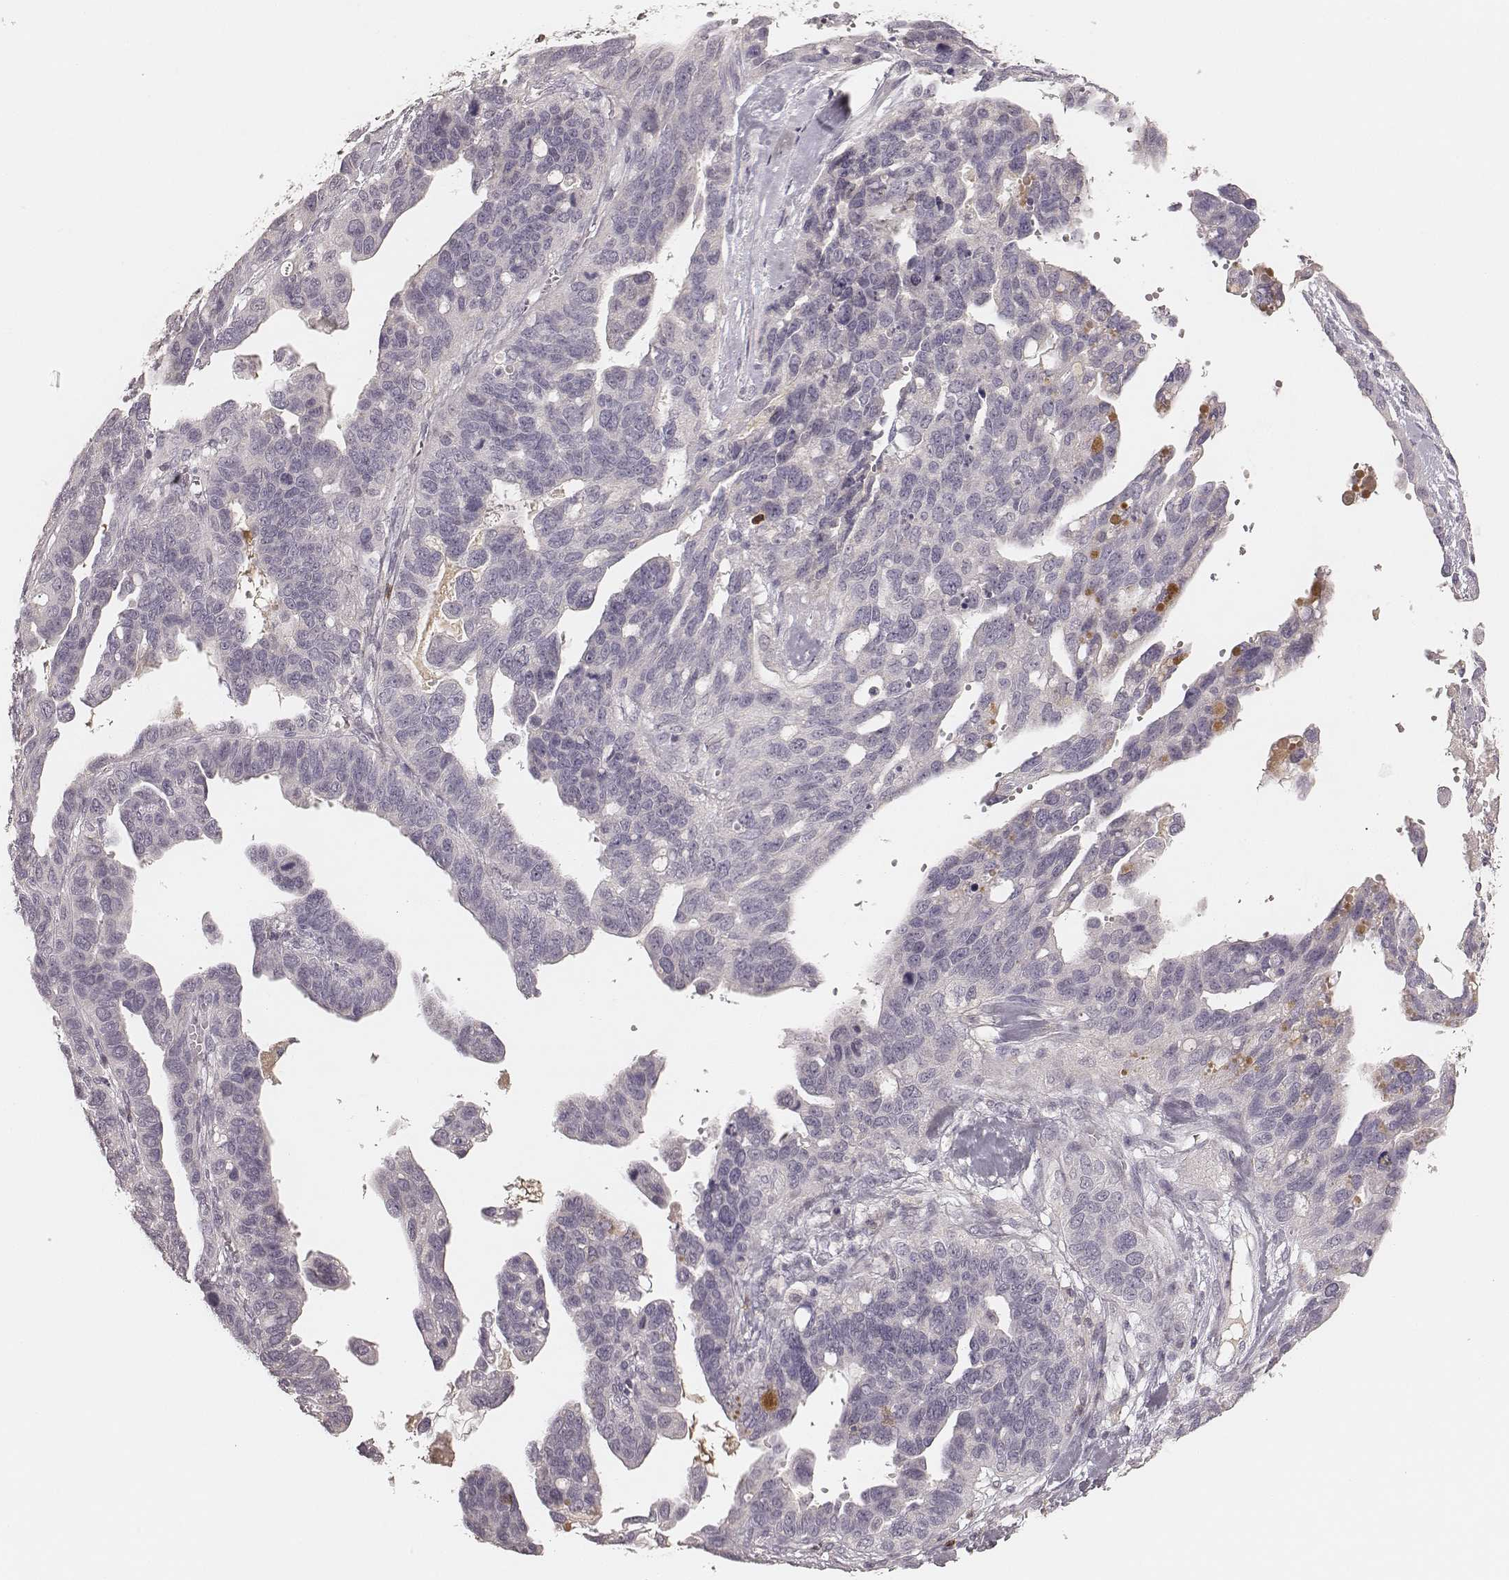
{"staining": {"intensity": "negative", "quantity": "none", "location": "none"}, "tissue": "ovarian cancer", "cell_type": "Tumor cells", "image_type": "cancer", "snomed": [{"axis": "morphology", "description": "Cystadenocarcinoma, serous, NOS"}, {"axis": "topography", "description": "Ovary"}], "caption": "This is an immunohistochemistry photomicrograph of ovarian cancer (serous cystadenocarcinoma). There is no positivity in tumor cells.", "gene": "CD8A", "patient": {"sex": "female", "age": 69}}